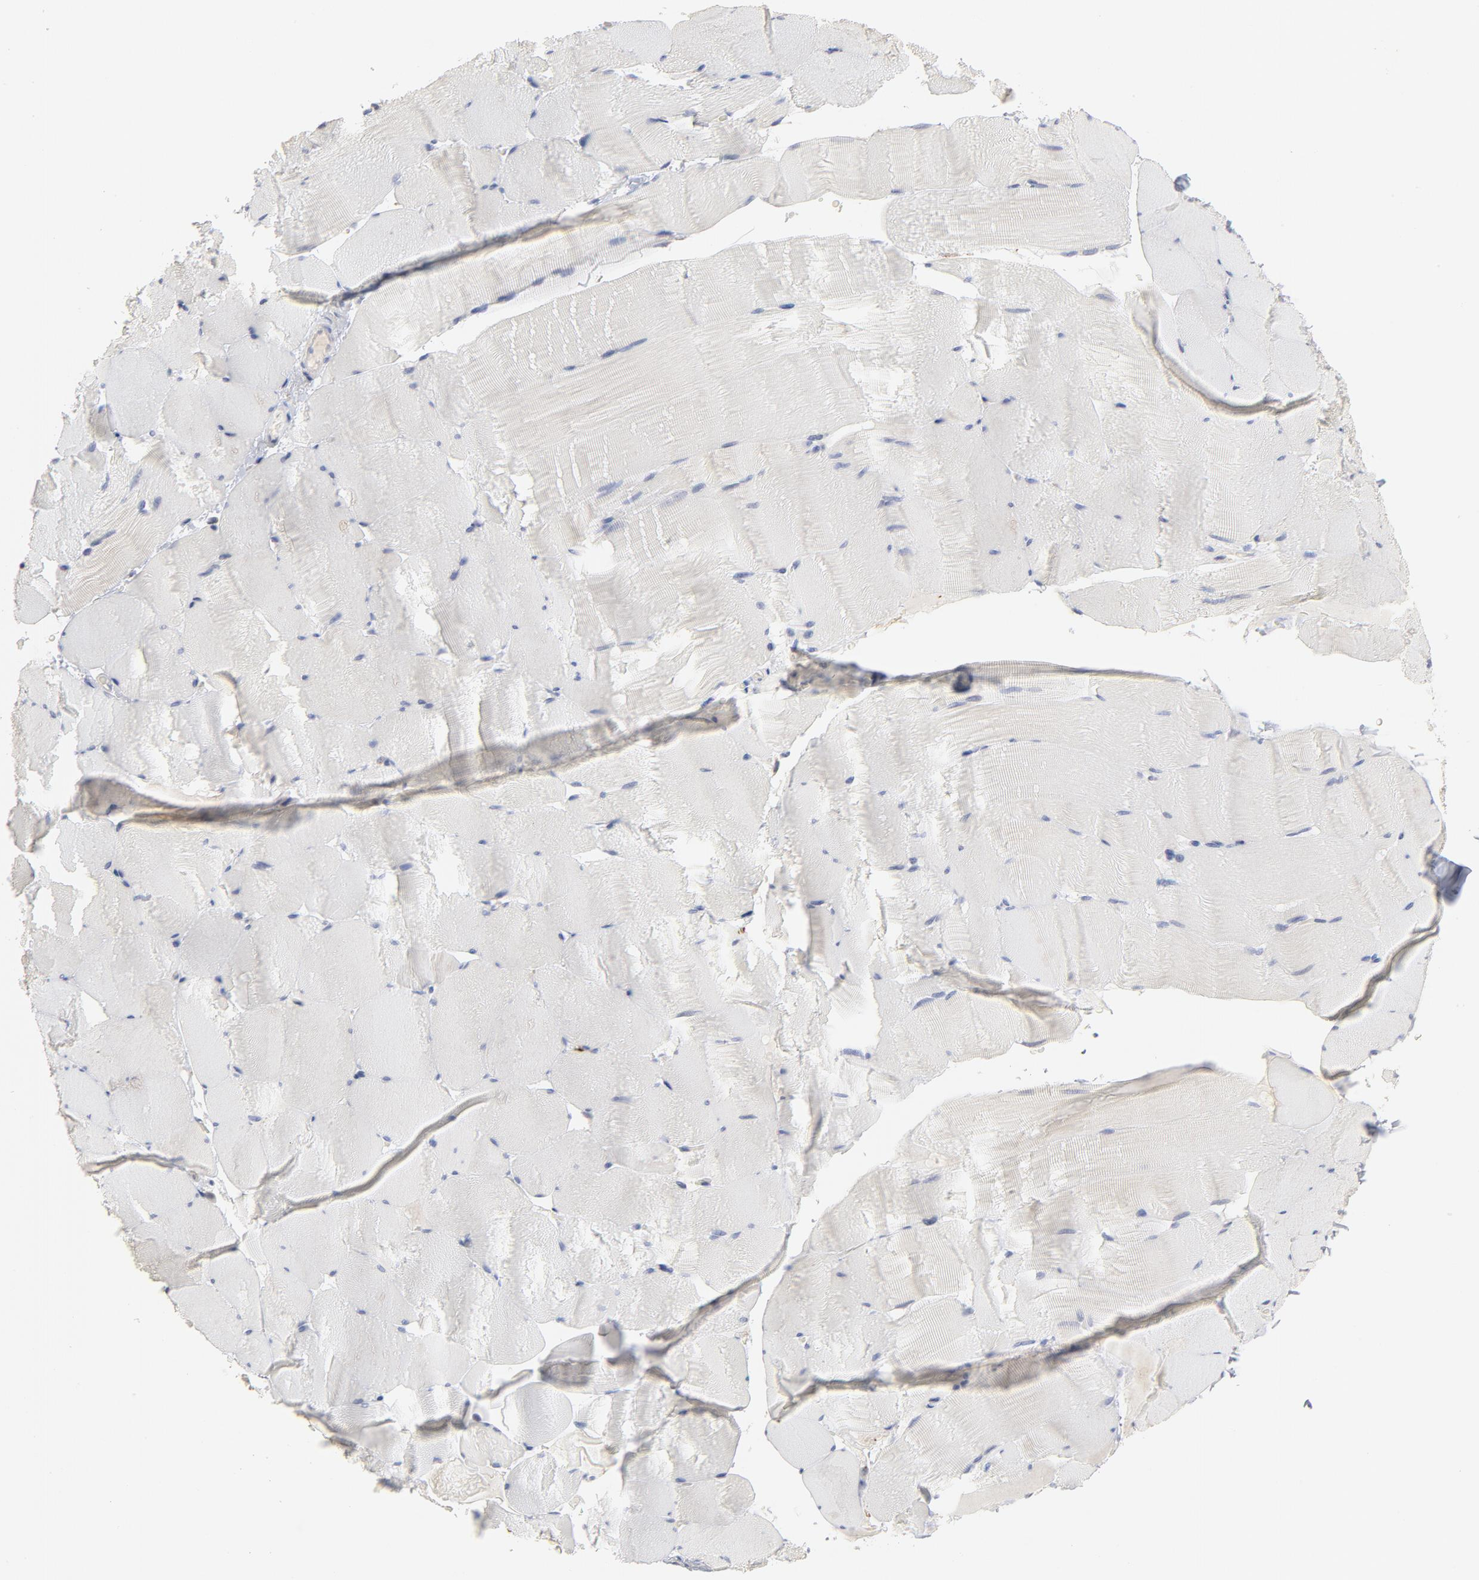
{"staining": {"intensity": "weak", "quantity": "<25%", "location": "cytoplasmic/membranous"}, "tissue": "skeletal muscle", "cell_type": "Myocytes", "image_type": "normal", "snomed": [{"axis": "morphology", "description": "Normal tissue, NOS"}, {"axis": "topography", "description": "Skeletal muscle"}], "caption": "The histopathology image reveals no significant expression in myocytes of skeletal muscle. Nuclei are stained in blue.", "gene": "PPFIBP2", "patient": {"sex": "male", "age": 62}}